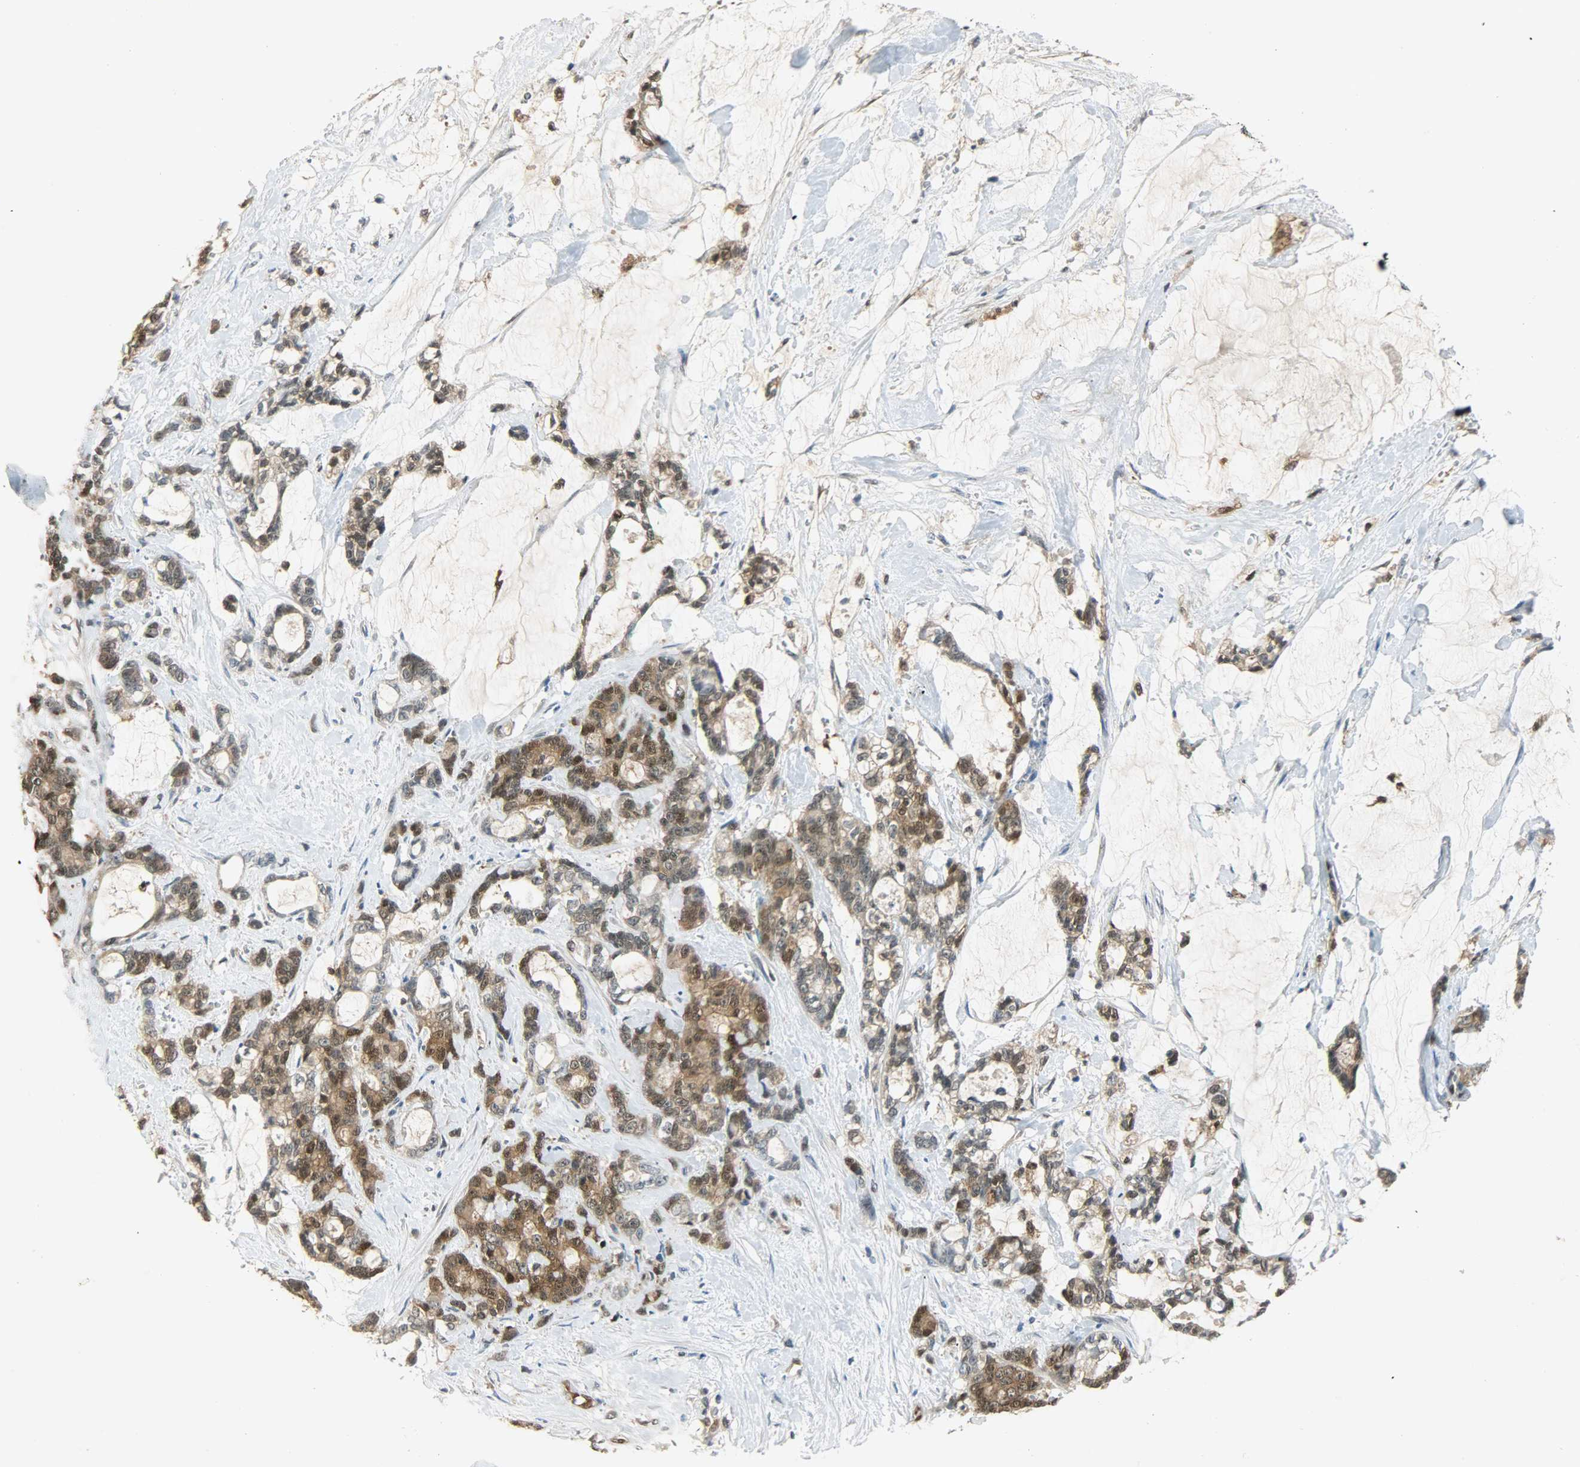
{"staining": {"intensity": "strong", "quantity": ">75%", "location": "cytoplasmic/membranous,nuclear"}, "tissue": "pancreatic cancer", "cell_type": "Tumor cells", "image_type": "cancer", "snomed": [{"axis": "morphology", "description": "Adenocarcinoma, NOS"}, {"axis": "topography", "description": "Pancreas"}], "caption": "Strong cytoplasmic/membranous and nuclear positivity is appreciated in about >75% of tumor cells in pancreatic adenocarcinoma.", "gene": "EIF4EBP1", "patient": {"sex": "female", "age": 73}}